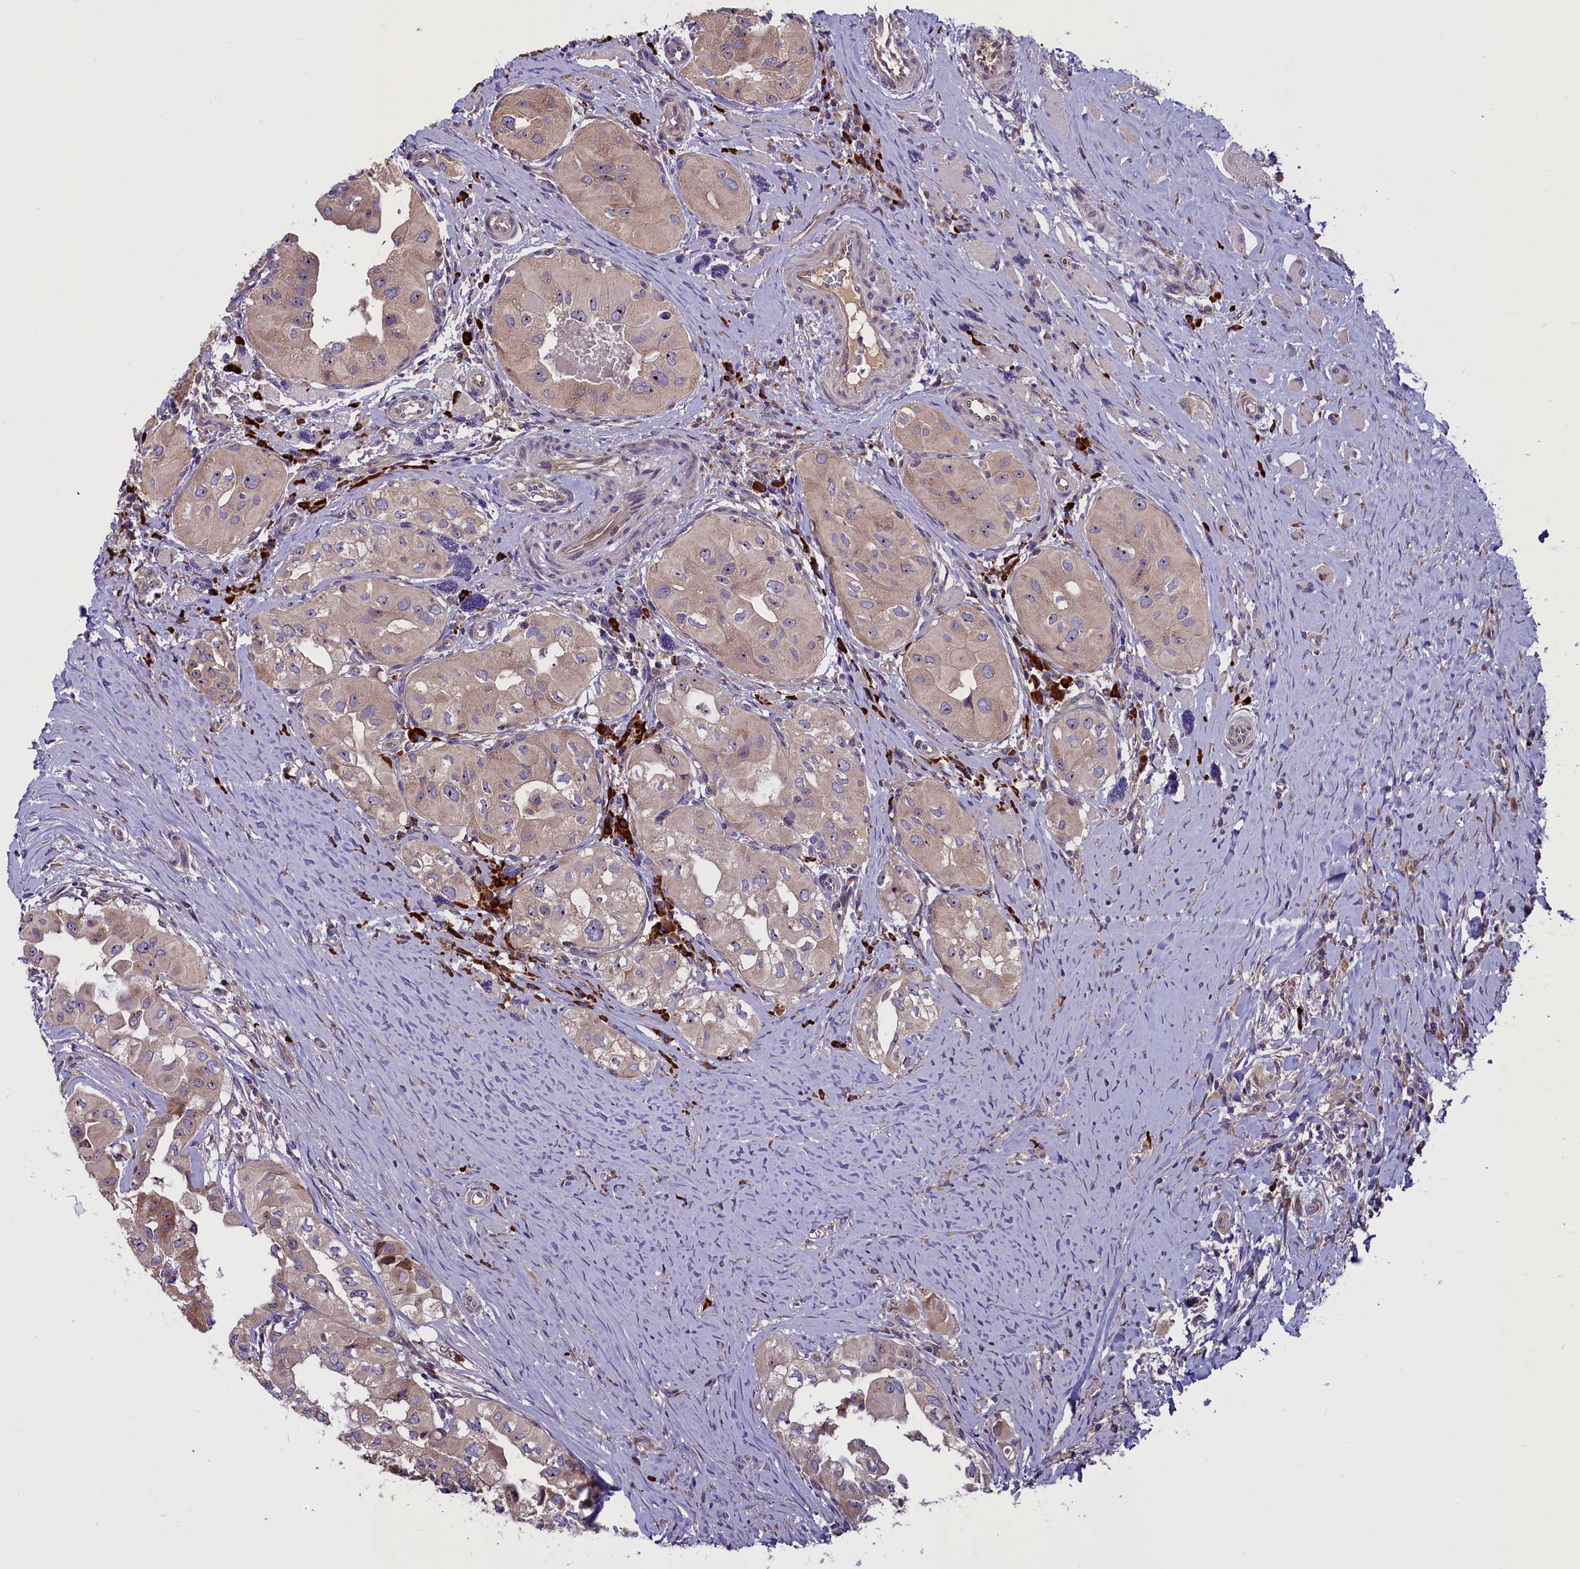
{"staining": {"intensity": "moderate", "quantity": ">75%", "location": "cytoplasmic/membranous"}, "tissue": "thyroid cancer", "cell_type": "Tumor cells", "image_type": "cancer", "snomed": [{"axis": "morphology", "description": "Papillary adenocarcinoma, NOS"}, {"axis": "topography", "description": "Thyroid gland"}], "caption": "DAB immunohistochemical staining of human papillary adenocarcinoma (thyroid) demonstrates moderate cytoplasmic/membranous protein staining in approximately >75% of tumor cells.", "gene": "FRY", "patient": {"sex": "female", "age": 59}}